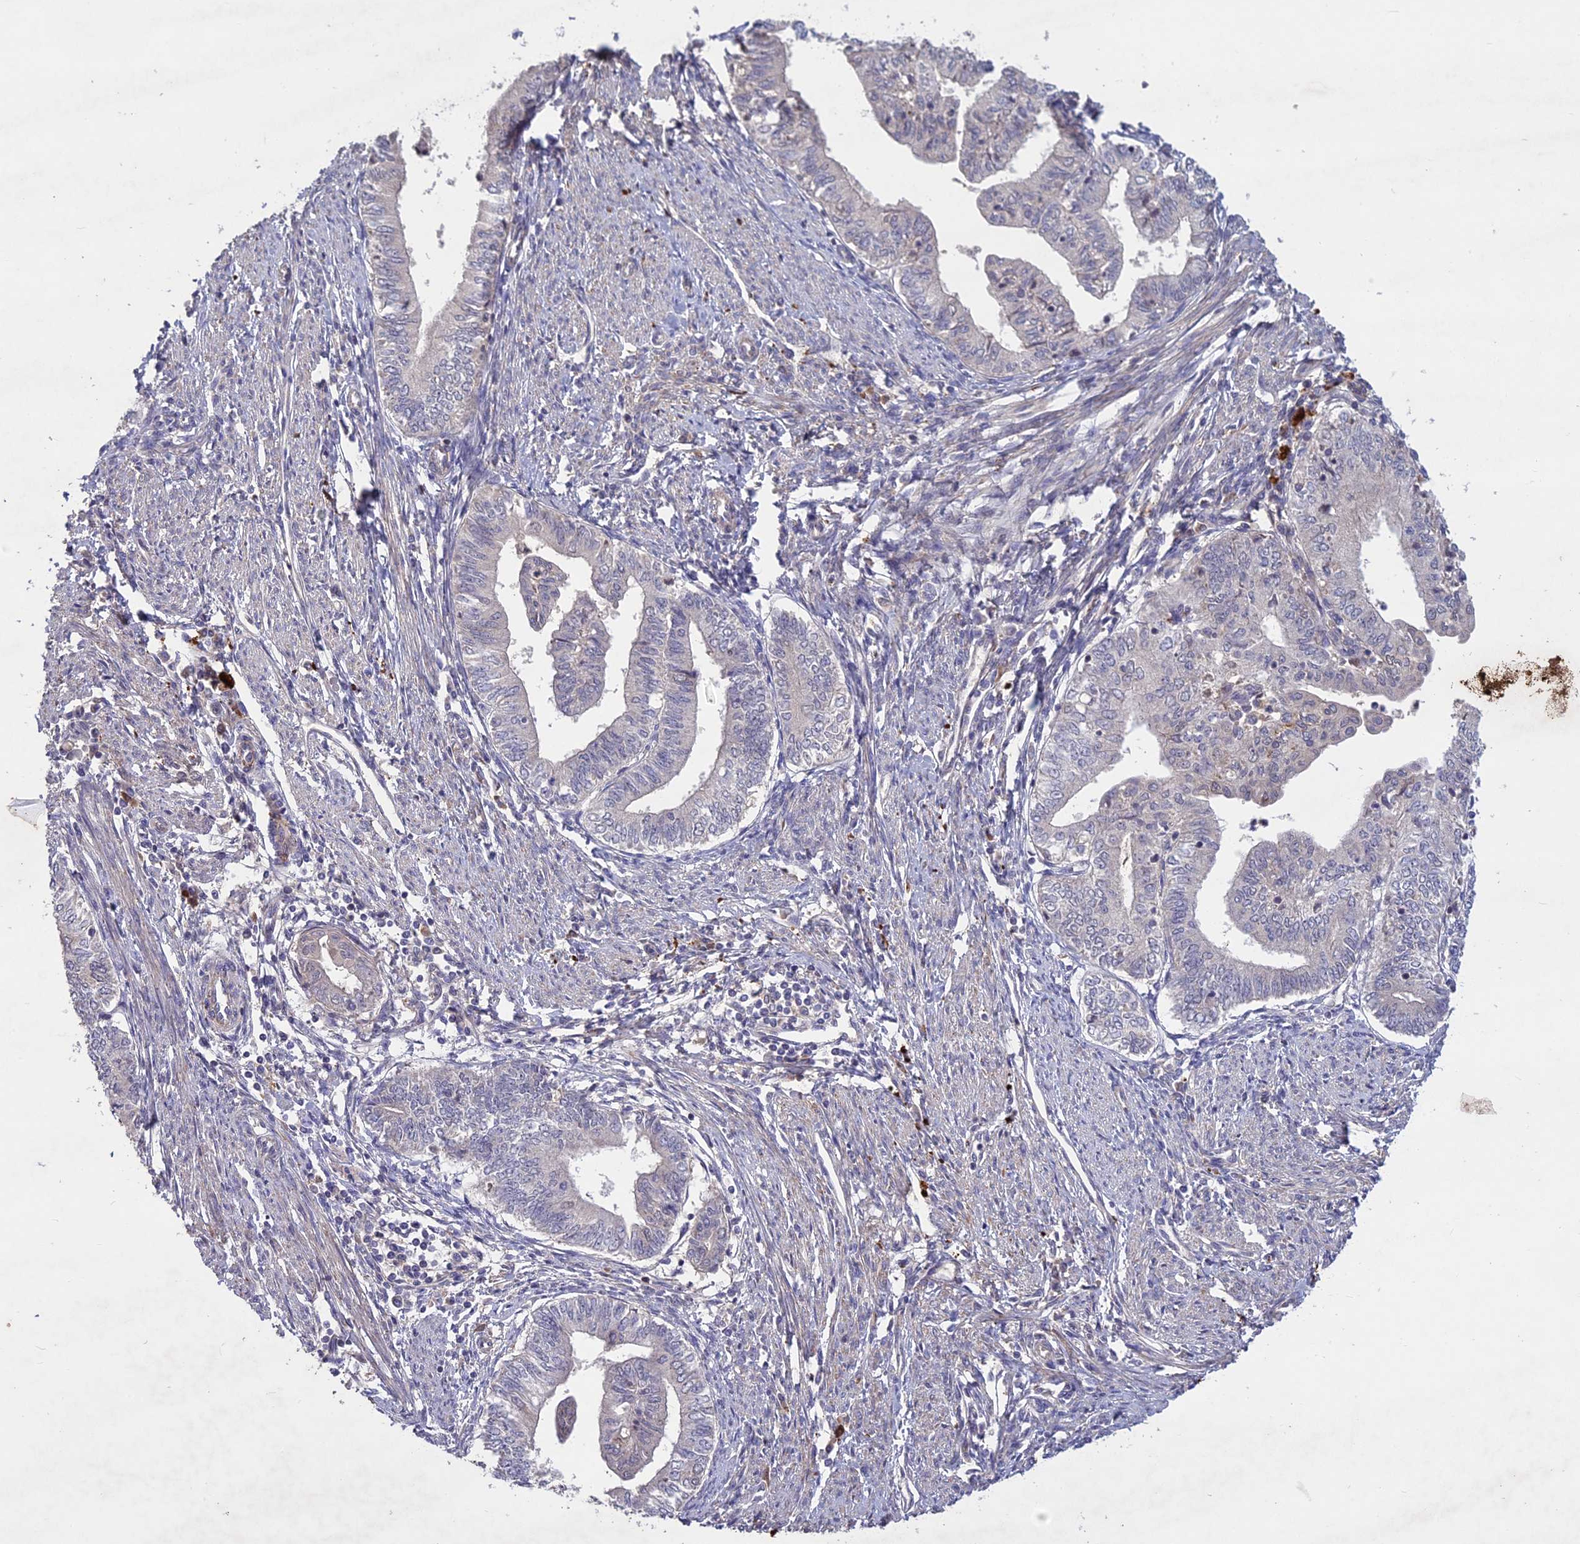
{"staining": {"intensity": "negative", "quantity": "none", "location": "none"}, "tissue": "endometrial cancer", "cell_type": "Tumor cells", "image_type": "cancer", "snomed": [{"axis": "morphology", "description": "Adenocarcinoma, NOS"}, {"axis": "topography", "description": "Endometrium"}], "caption": "Image shows no significant protein positivity in tumor cells of endometrial cancer (adenocarcinoma). (Immunohistochemistry (ihc), brightfield microscopy, high magnification).", "gene": "ADO", "patient": {"sex": "female", "age": 66}}